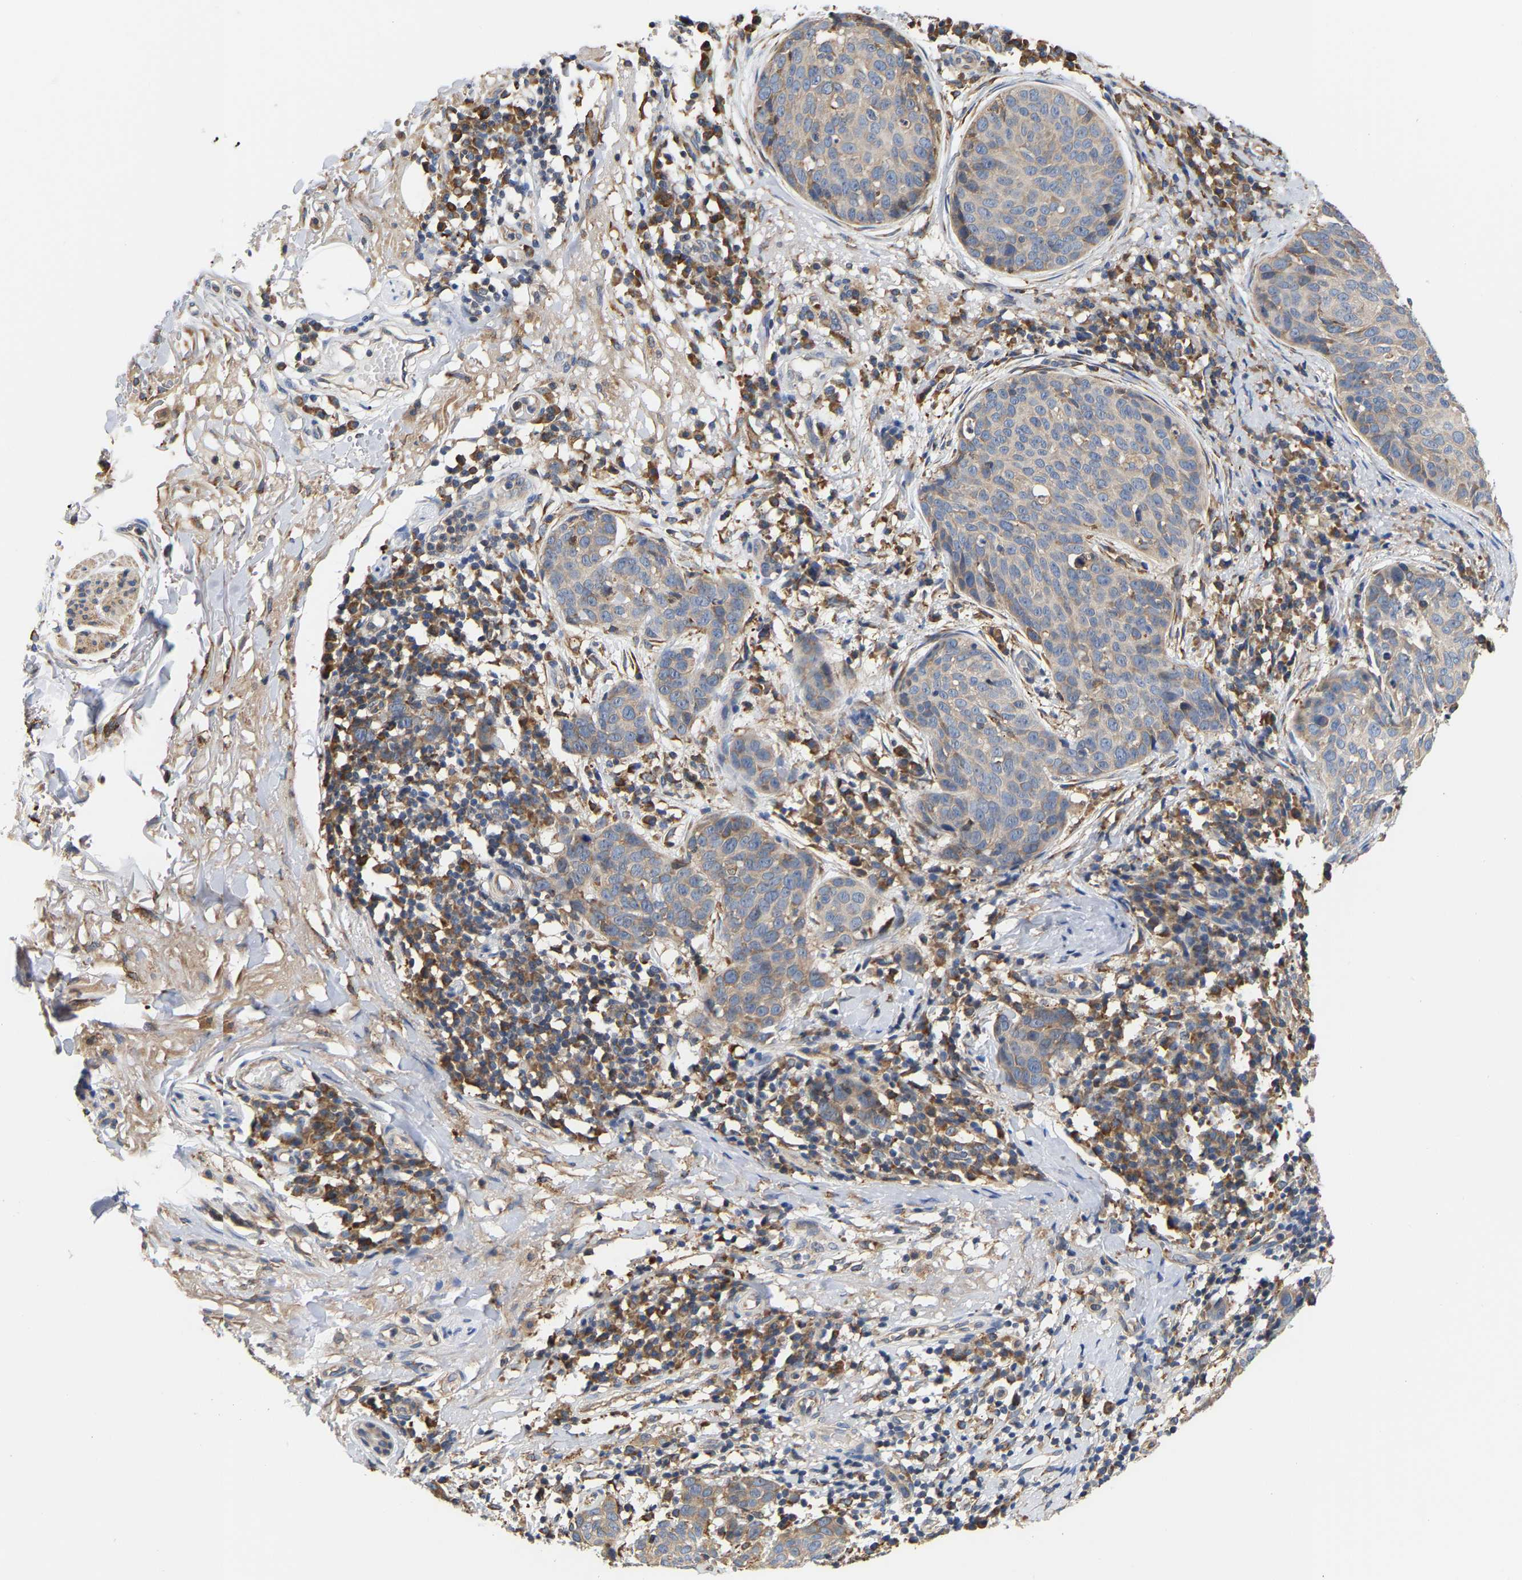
{"staining": {"intensity": "negative", "quantity": "none", "location": "none"}, "tissue": "skin cancer", "cell_type": "Tumor cells", "image_type": "cancer", "snomed": [{"axis": "morphology", "description": "Squamous cell carcinoma in situ, NOS"}, {"axis": "morphology", "description": "Squamous cell carcinoma, NOS"}, {"axis": "topography", "description": "Skin"}], "caption": "Immunohistochemistry of skin cancer demonstrates no positivity in tumor cells.", "gene": "ARAP1", "patient": {"sex": "male", "age": 93}}